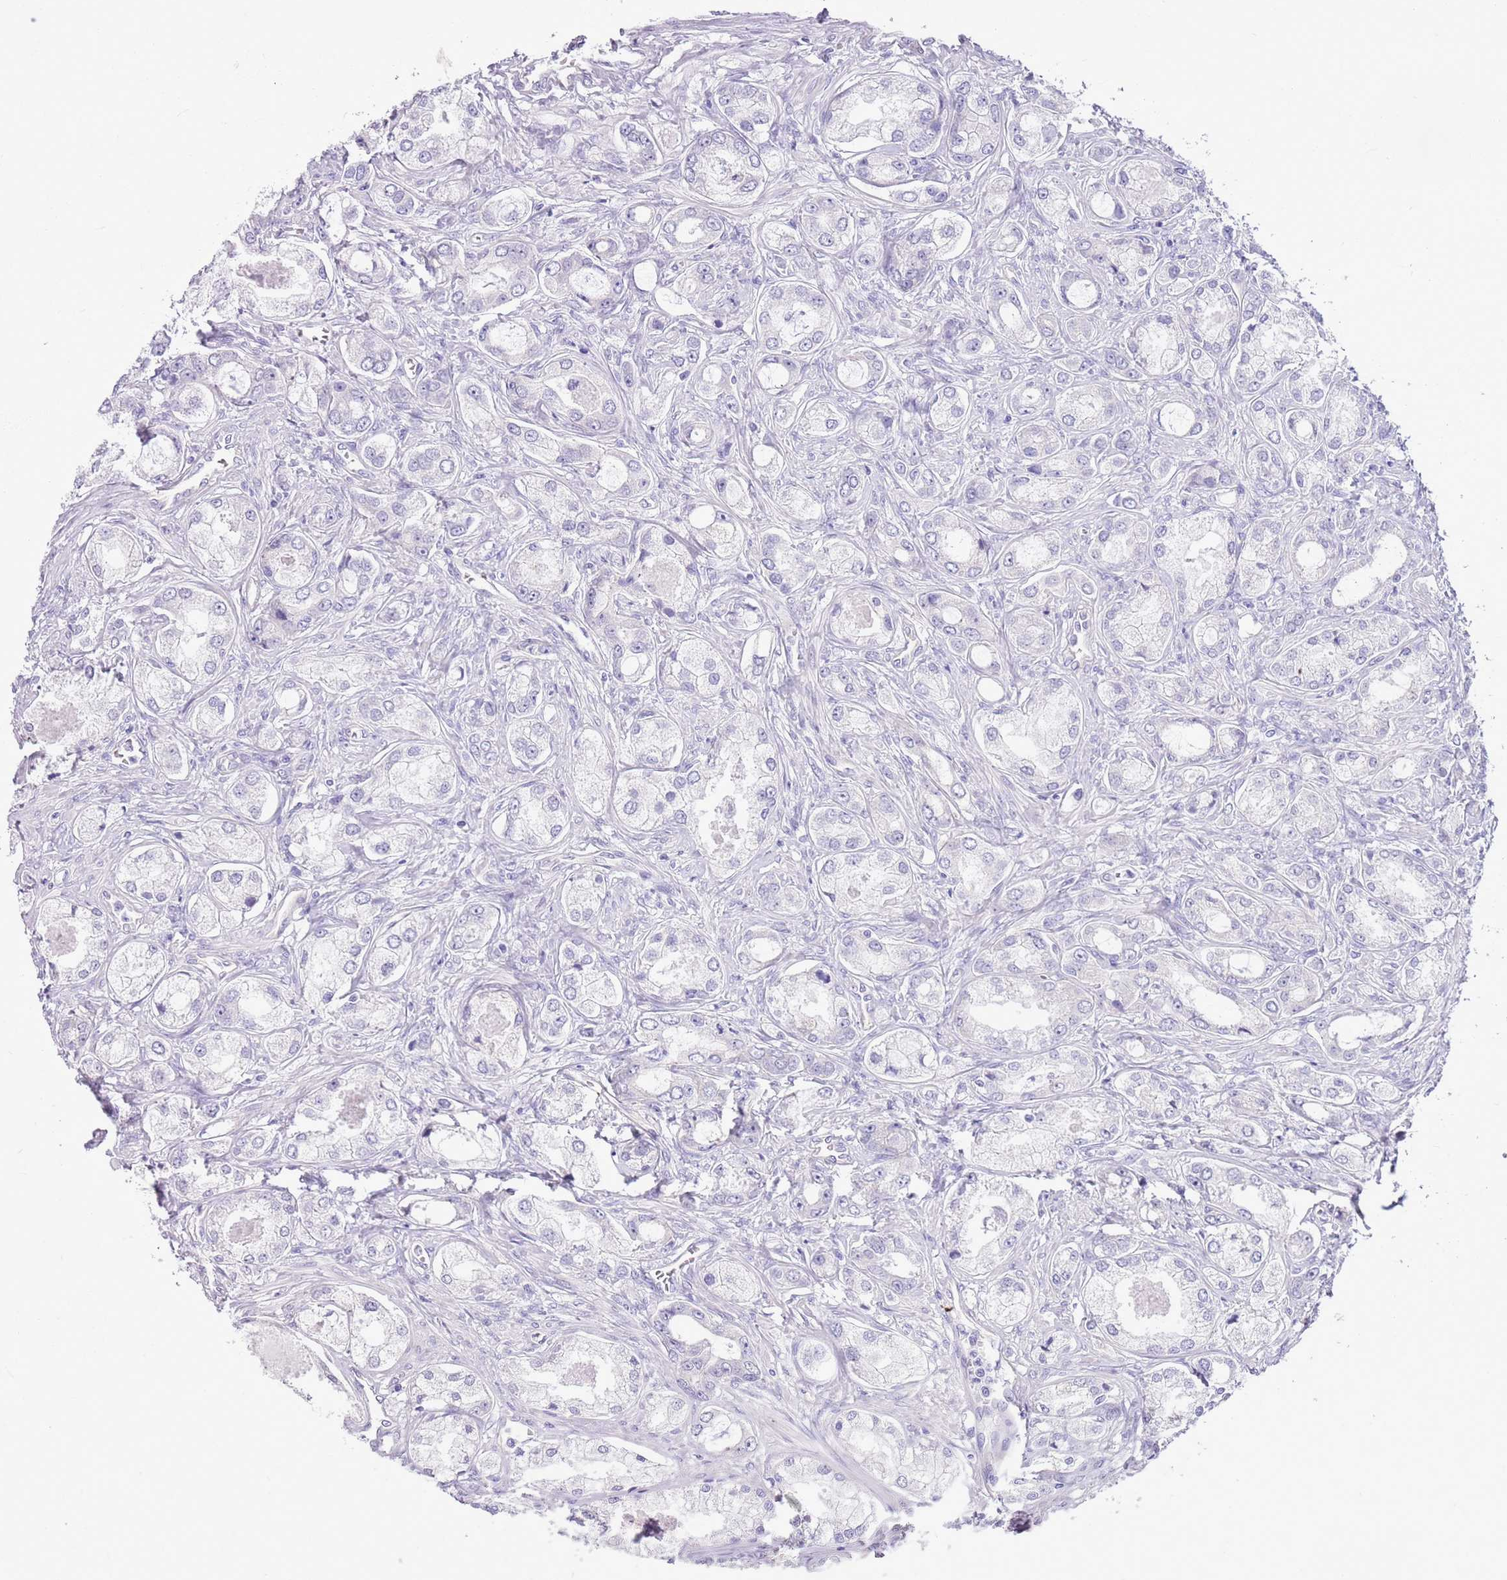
{"staining": {"intensity": "negative", "quantity": "none", "location": "none"}, "tissue": "prostate cancer", "cell_type": "Tumor cells", "image_type": "cancer", "snomed": [{"axis": "morphology", "description": "Adenocarcinoma, Low grade"}, {"axis": "topography", "description": "Prostate"}], "caption": "IHC photomicrograph of neoplastic tissue: human prostate low-grade adenocarcinoma stained with DAB (3,3'-diaminobenzidine) demonstrates no significant protein staining in tumor cells.", "gene": "PARP8", "patient": {"sex": "male", "age": 68}}